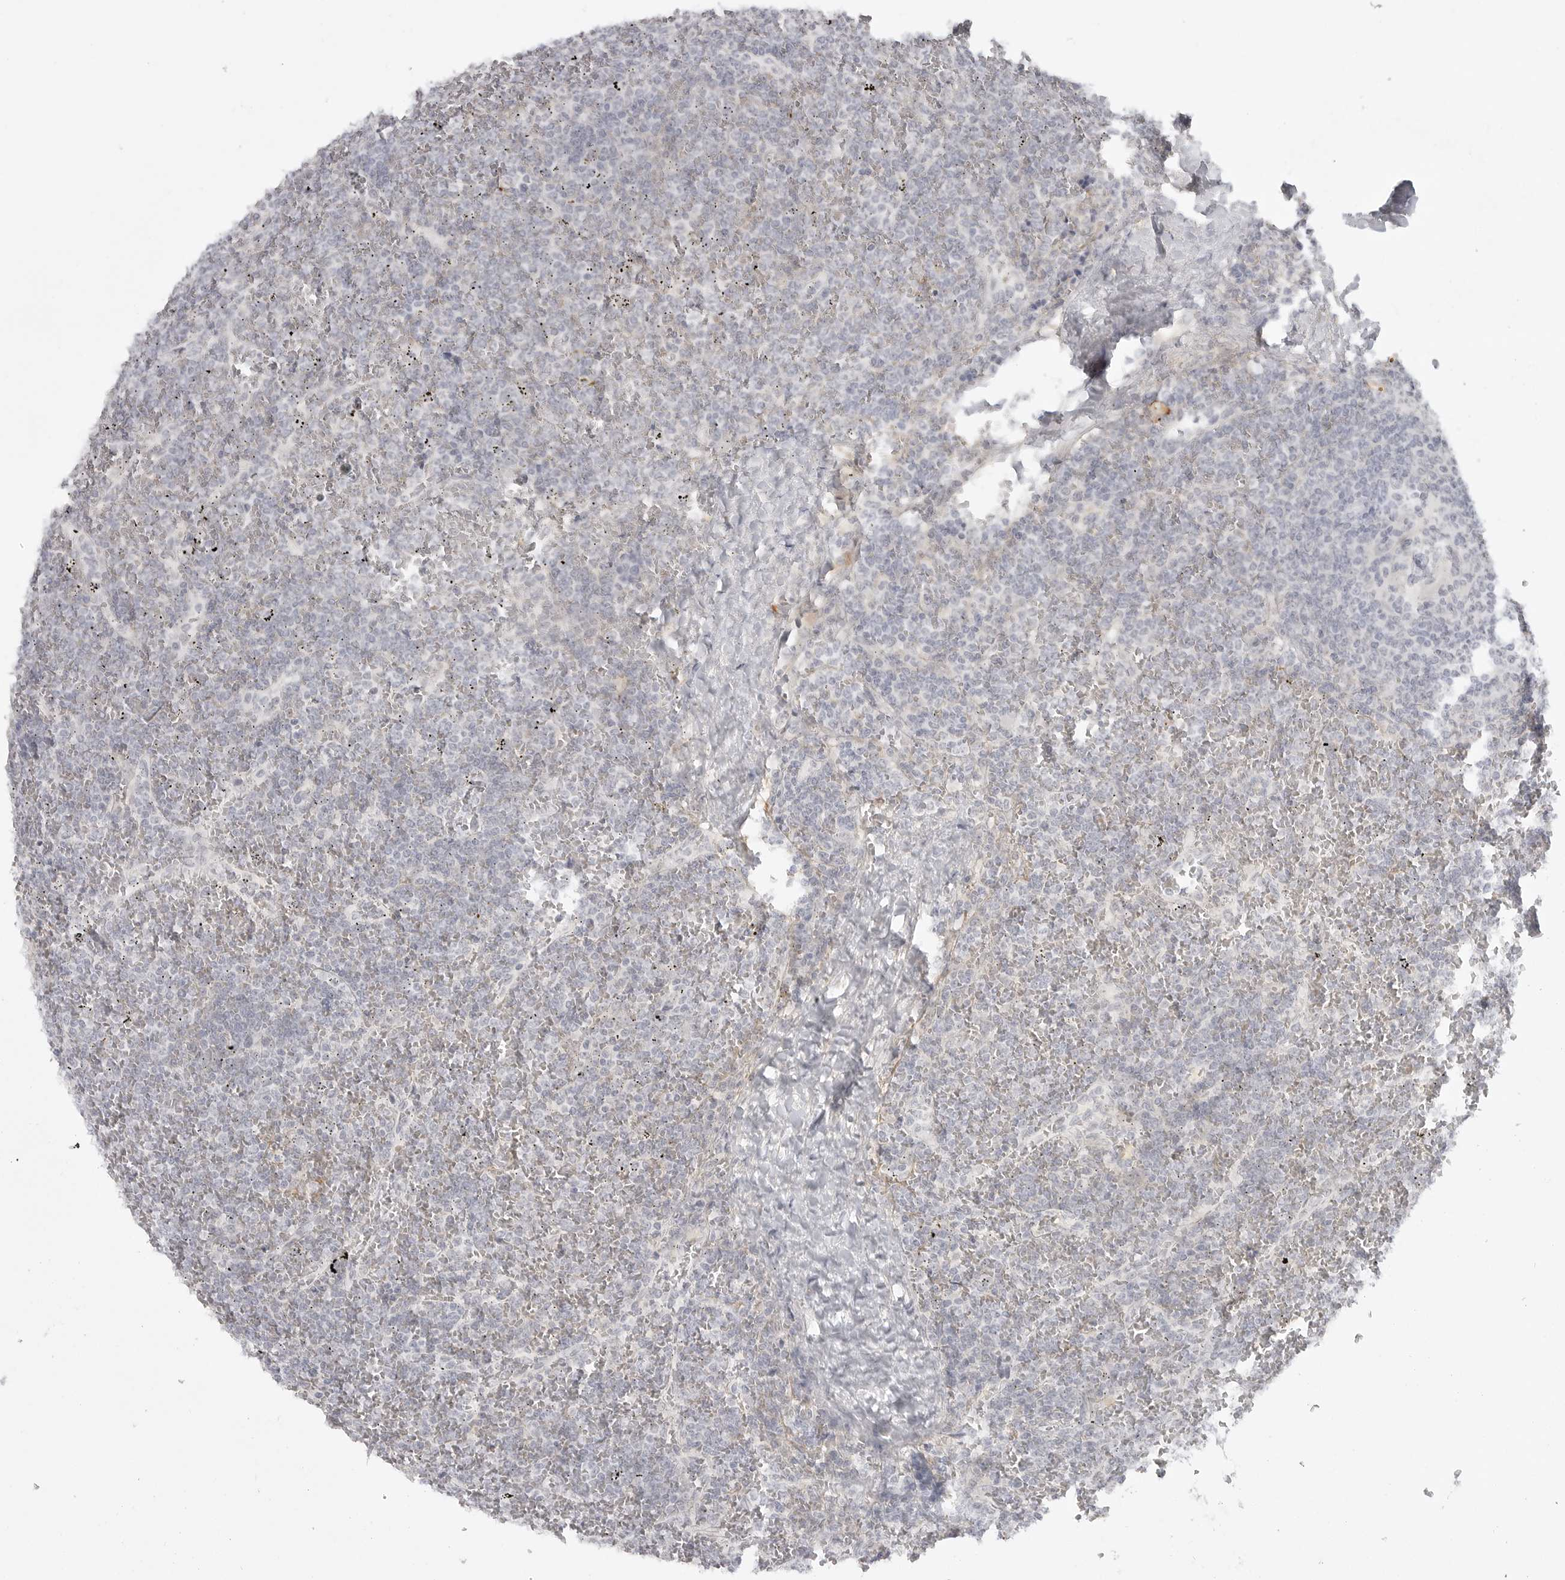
{"staining": {"intensity": "negative", "quantity": "none", "location": "none"}, "tissue": "lymphoma", "cell_type": "Tumor cells", "image_type": "cancer", "snomed": [{"axis": "morphology", "description": "Malignant lymphoma, non-Hodgkin's type, Low grade"}, {"axis": "topography", "description": "Spleen"}], "caption": "Low-grade malignant lymphoma, non-Hodgkin's type stained for a protein using immunohistochemistry (IHC) shows no staining tumor cells.", "gene": "TCTN3", "patient": {"sex": "female", "age": 19}}